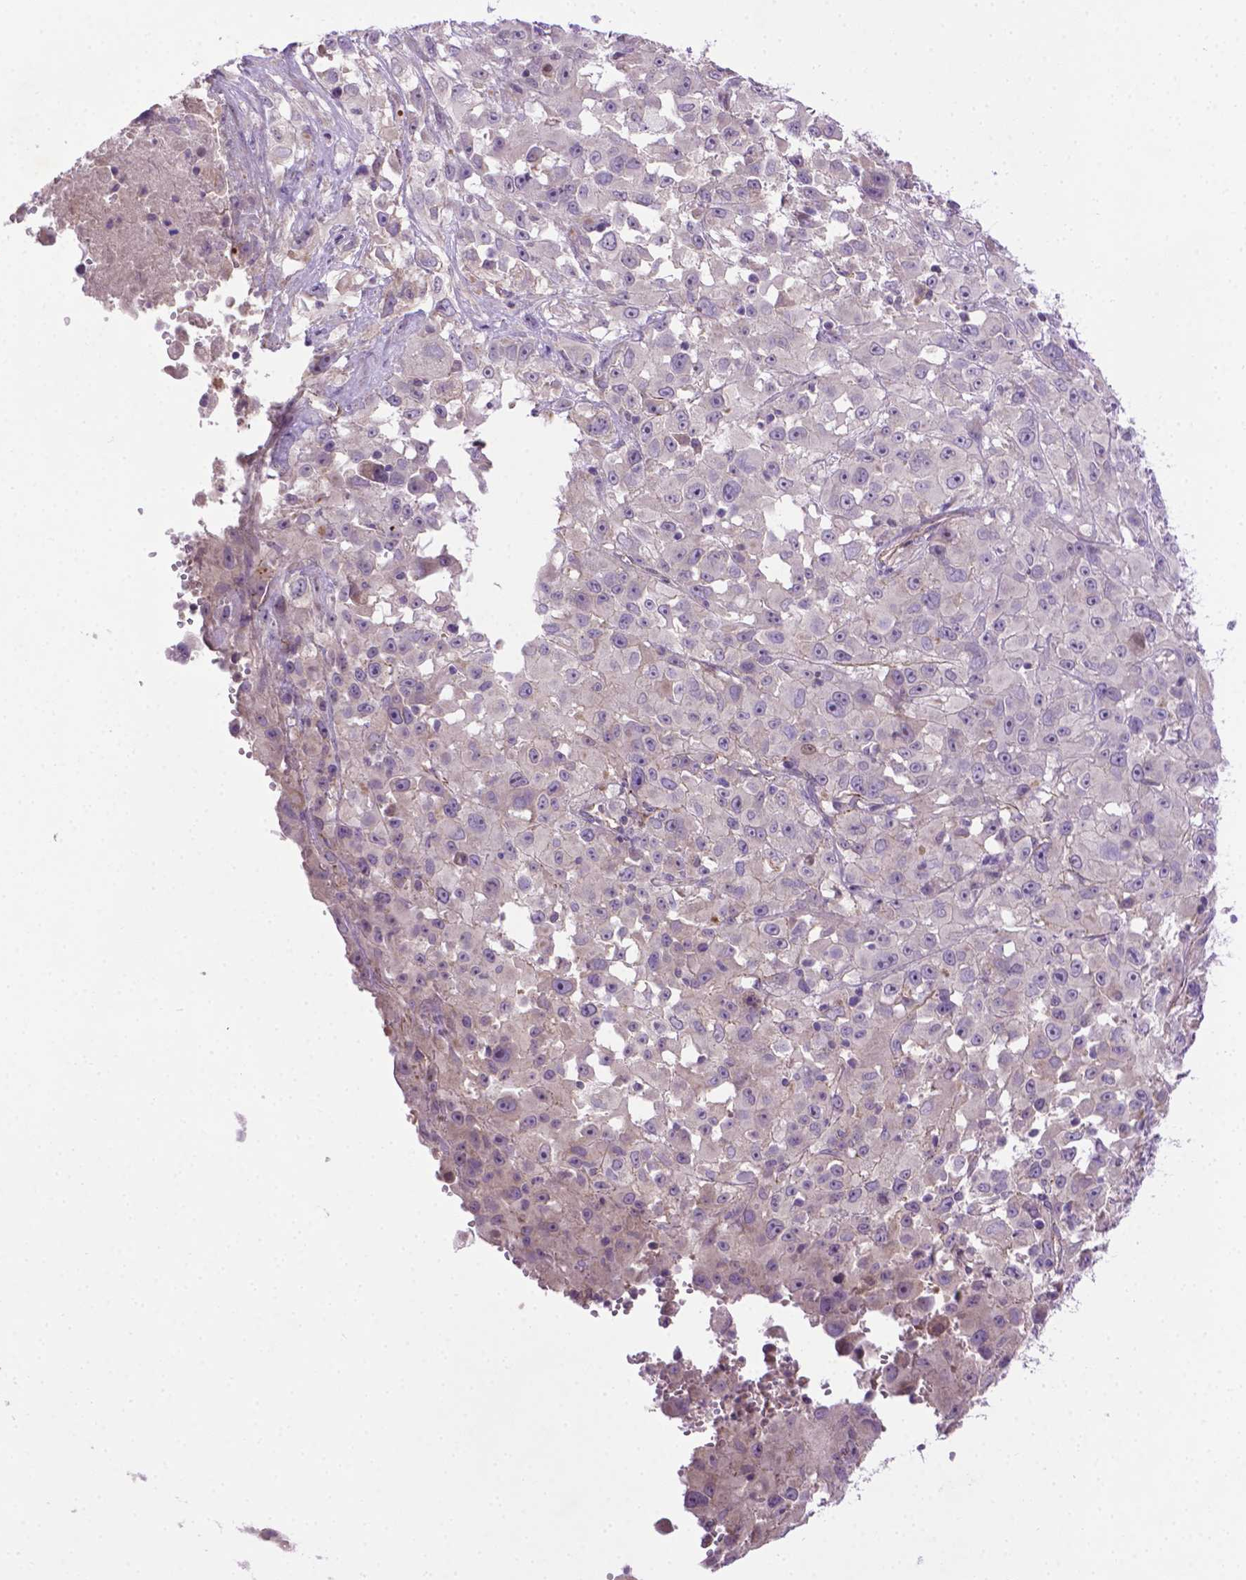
{"staining": {"intensity": "negative", "quantity": "none", "location": "none"}, "tissue": "melanoma", "cell_type": "Tumor cells", "image_type": "cancer", "snomed": [{"axis": "morphology", "description": "Malignant melanoma, Metastatic site"}, {"axis": "topography", "description": "Soft tissue"}], "caption": "There is no significant expression in tumor cells of malignant melanoma (metastatic site).", "gene": "CCER2", "patient": {"sex": "male", "age": 50}}